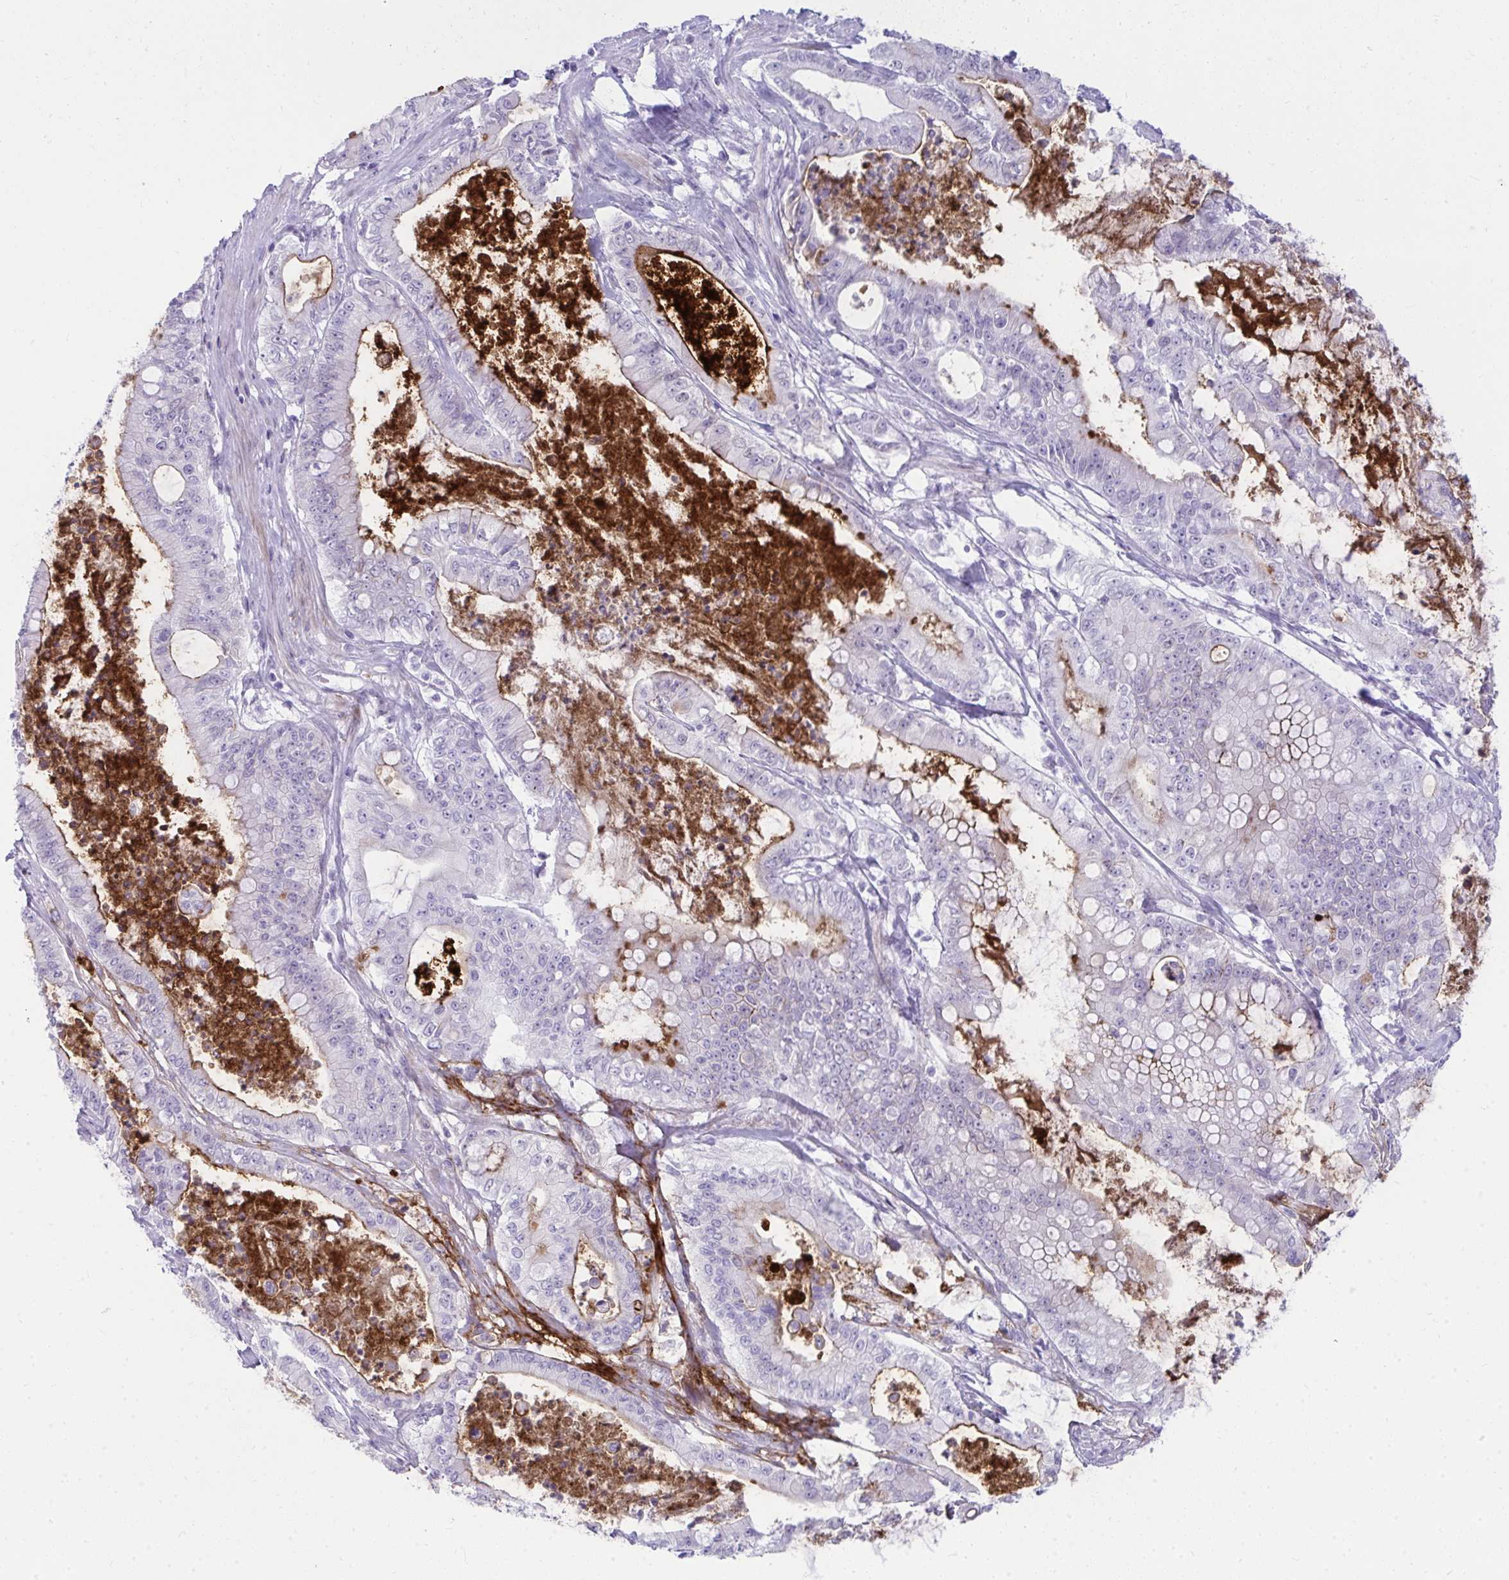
{"staining": {"intensity": "strong", "quantity": "<25%", "location": "cytoplasmic/membranous"}, "tissue": "pancreatic cancer", "cell_type": "Tumor cells", "image_type": "cancer", "snomed": [{"axis": "morphology", "description": "Adenocarcinoma, NOS"}, {"axis": "topography", "description": "Pancreas"}], "caption": "Immunohistochemical staining of pancreatic cancer (adenocarcinoma) displays medium levels of strong cytoplasmic/membranous protein positivity in about <25% of tumor cells.", "gene": "OR5F1", "patient": {"sex": "male", "age": 71}}